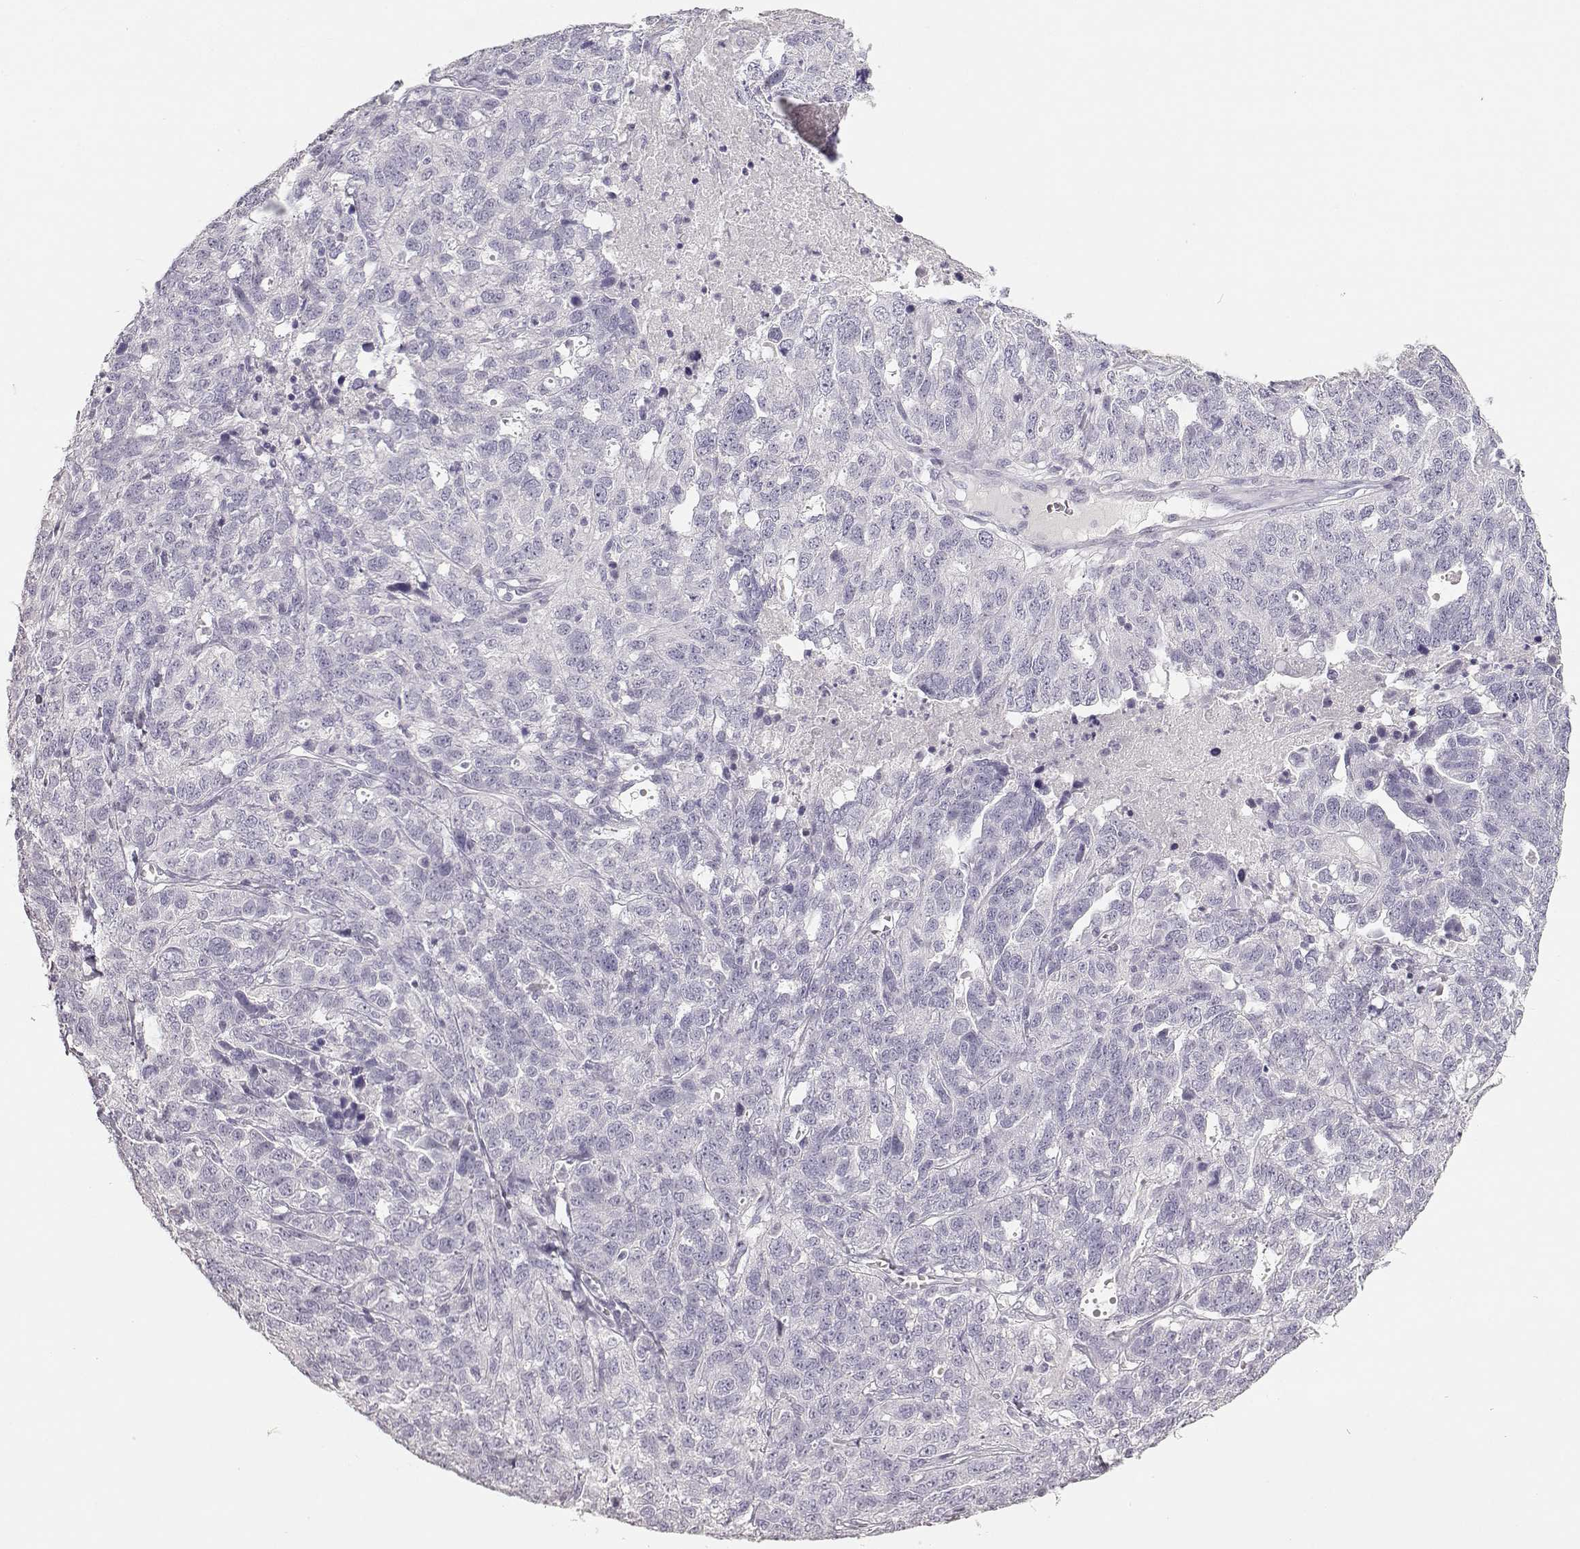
{"staining": {"intensity": "negative", "quantity": "none", "location": "none"}, "tissue": "ovarian cancer", "cell_type": "Tumor cells", "image_type": "cancer", "snomed": [{"axis": "morphology", "description": "Cystadenocarcinoma, serous, NOS"}, {"axis": "topography", "description": "Ovary"}], "caption": "An immunohistochemistry image of ovarian cancer (serous cystadenocarcinoma) is shown. There is no staining in tumor cells of ovarian cancer (serous cystadenocarcinoma).", "gene": "TKTL1", "patient": {"sex": "female", "age": 71}}